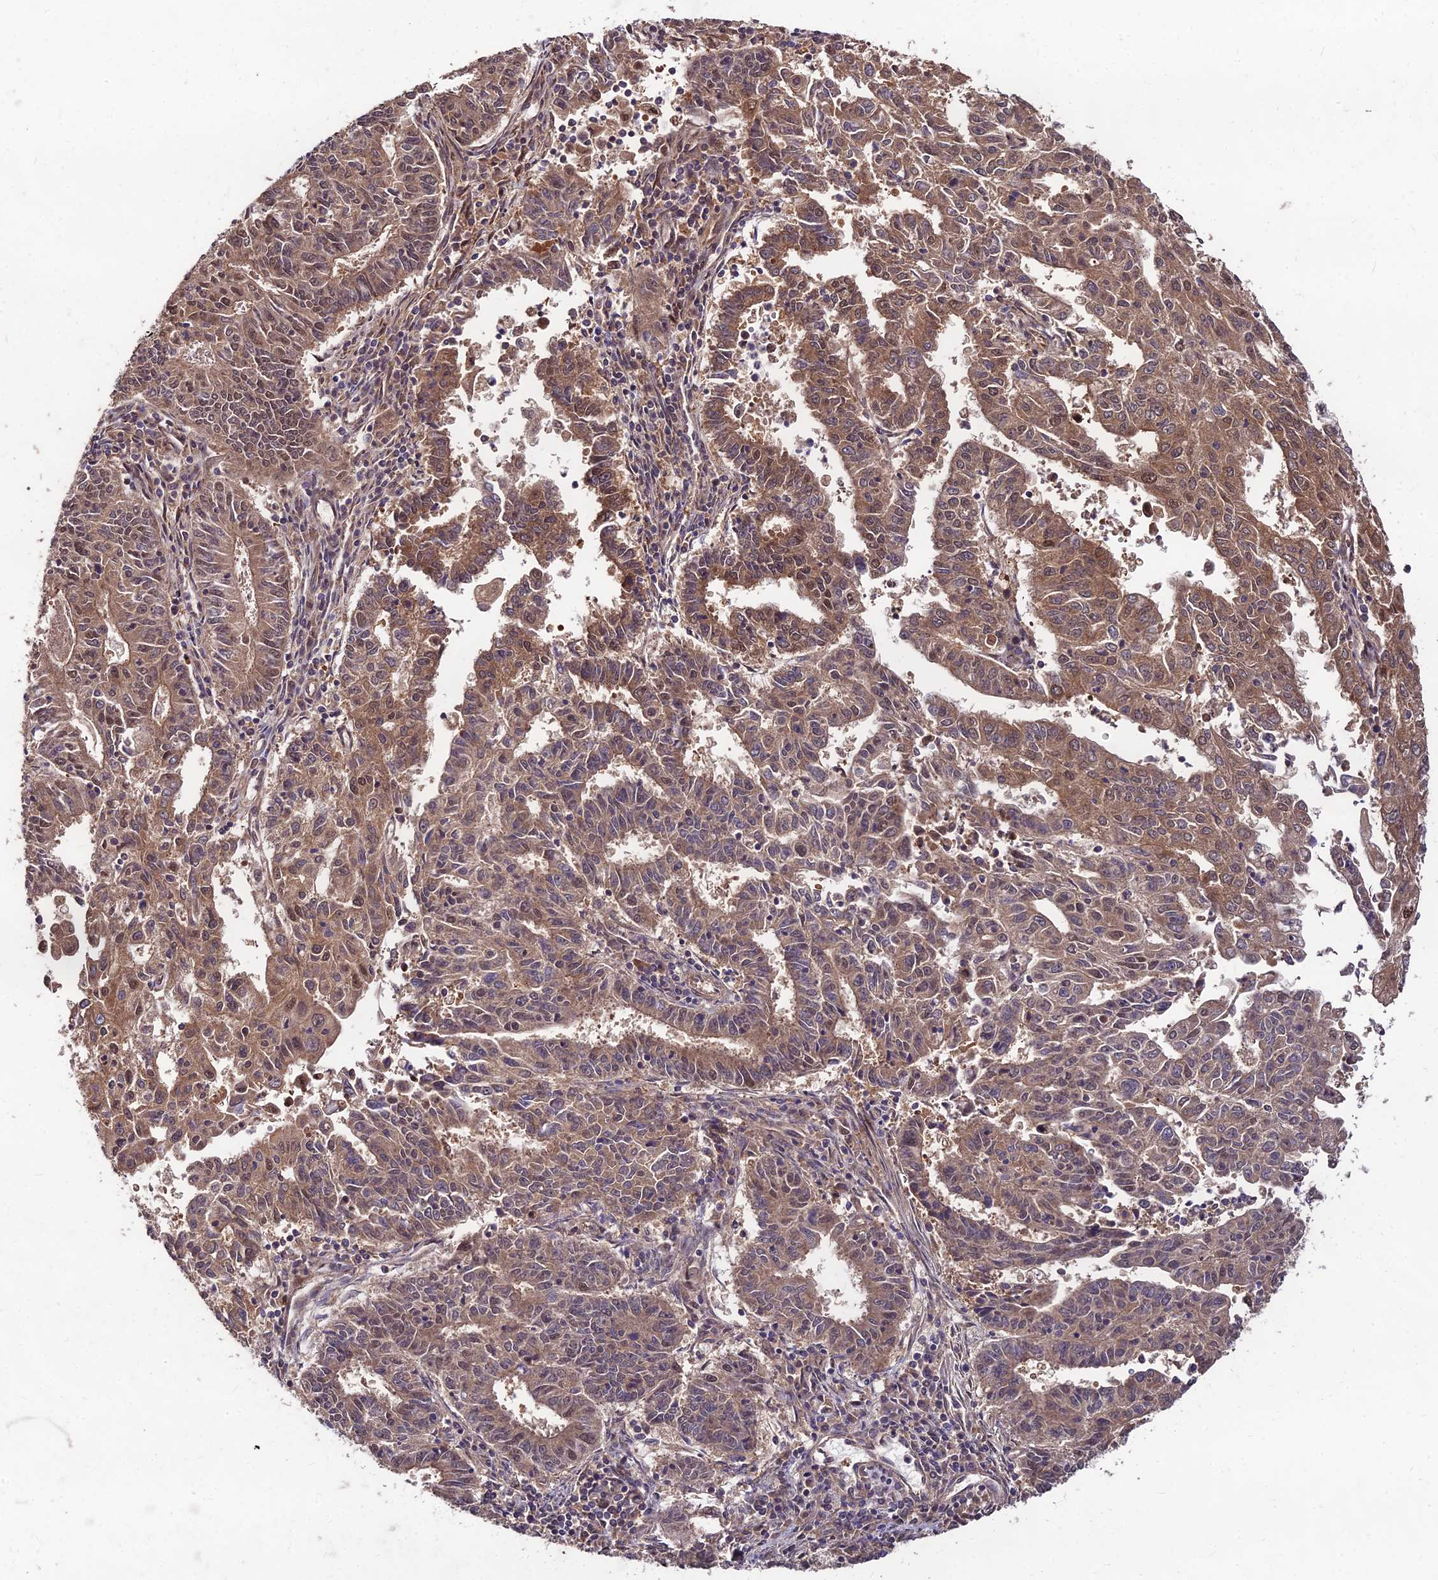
{"staining": {"intensity": "moderate", "quantity": ">75%", "location": "cytoplasmic/membranous,nuclear"}, "tissue": "endometrial cancer", "cell_type": "Tumor cells", "image_type": "cancer", "snomed": [{"axis": "morphology", "description": "Adenocarcinoma, NOS"}, {"axis": "topography", "description": "Endometrium"}], "caption": "IHC histopathology image of neoplastic tissue: human adenocarcinoma (endometrial) stained using immunohistochemistry exhibits medium levels of moderate protein expression localized specifically in the cytoplasmic/membranous and nuclear of tumor cells, appearing as a cytoplasmic/membranous and nuclear brown color.", "gene": "MKKS", "patient": {"sex": "female", "age": 59}}